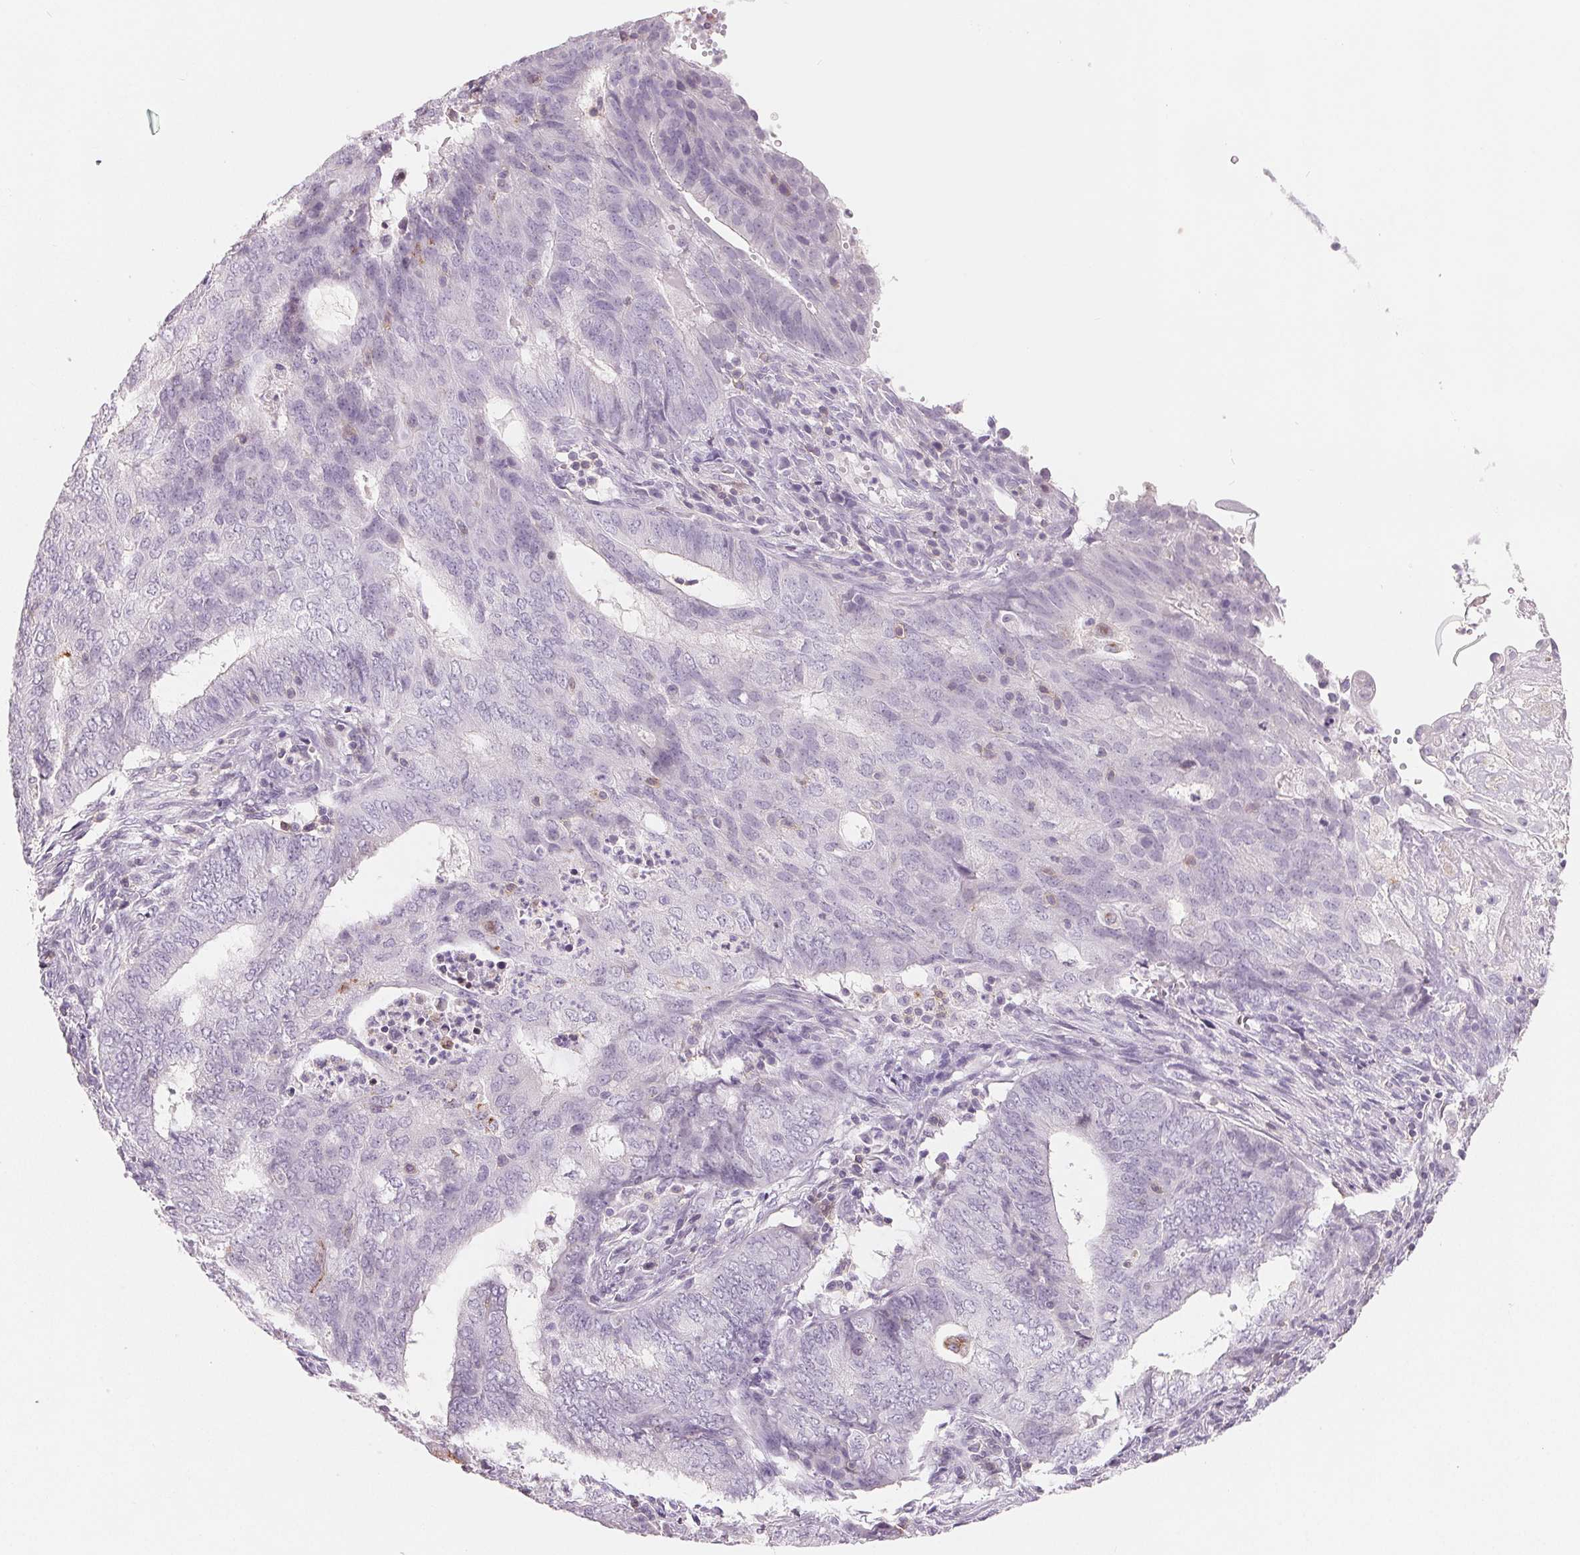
{"staining": {"intensity": "negative", "quantity": "none", "location": "none"}, "tissue": "endometrial cancer", "cell_type": "Tumor cells", "image_type": "cancer", "snomed": [{"axis": "morphology", "description": "Adenocarcinoma, NOS"}, {"axis": "topography", "description": "Endometrium"}], "caption": "Immunohistochemical staining of human adenocarcinoma (endometrial) displays no significant staining in tumor cells.", "gene": "CD69", "patient": {"sex": "female", "age": 62}}